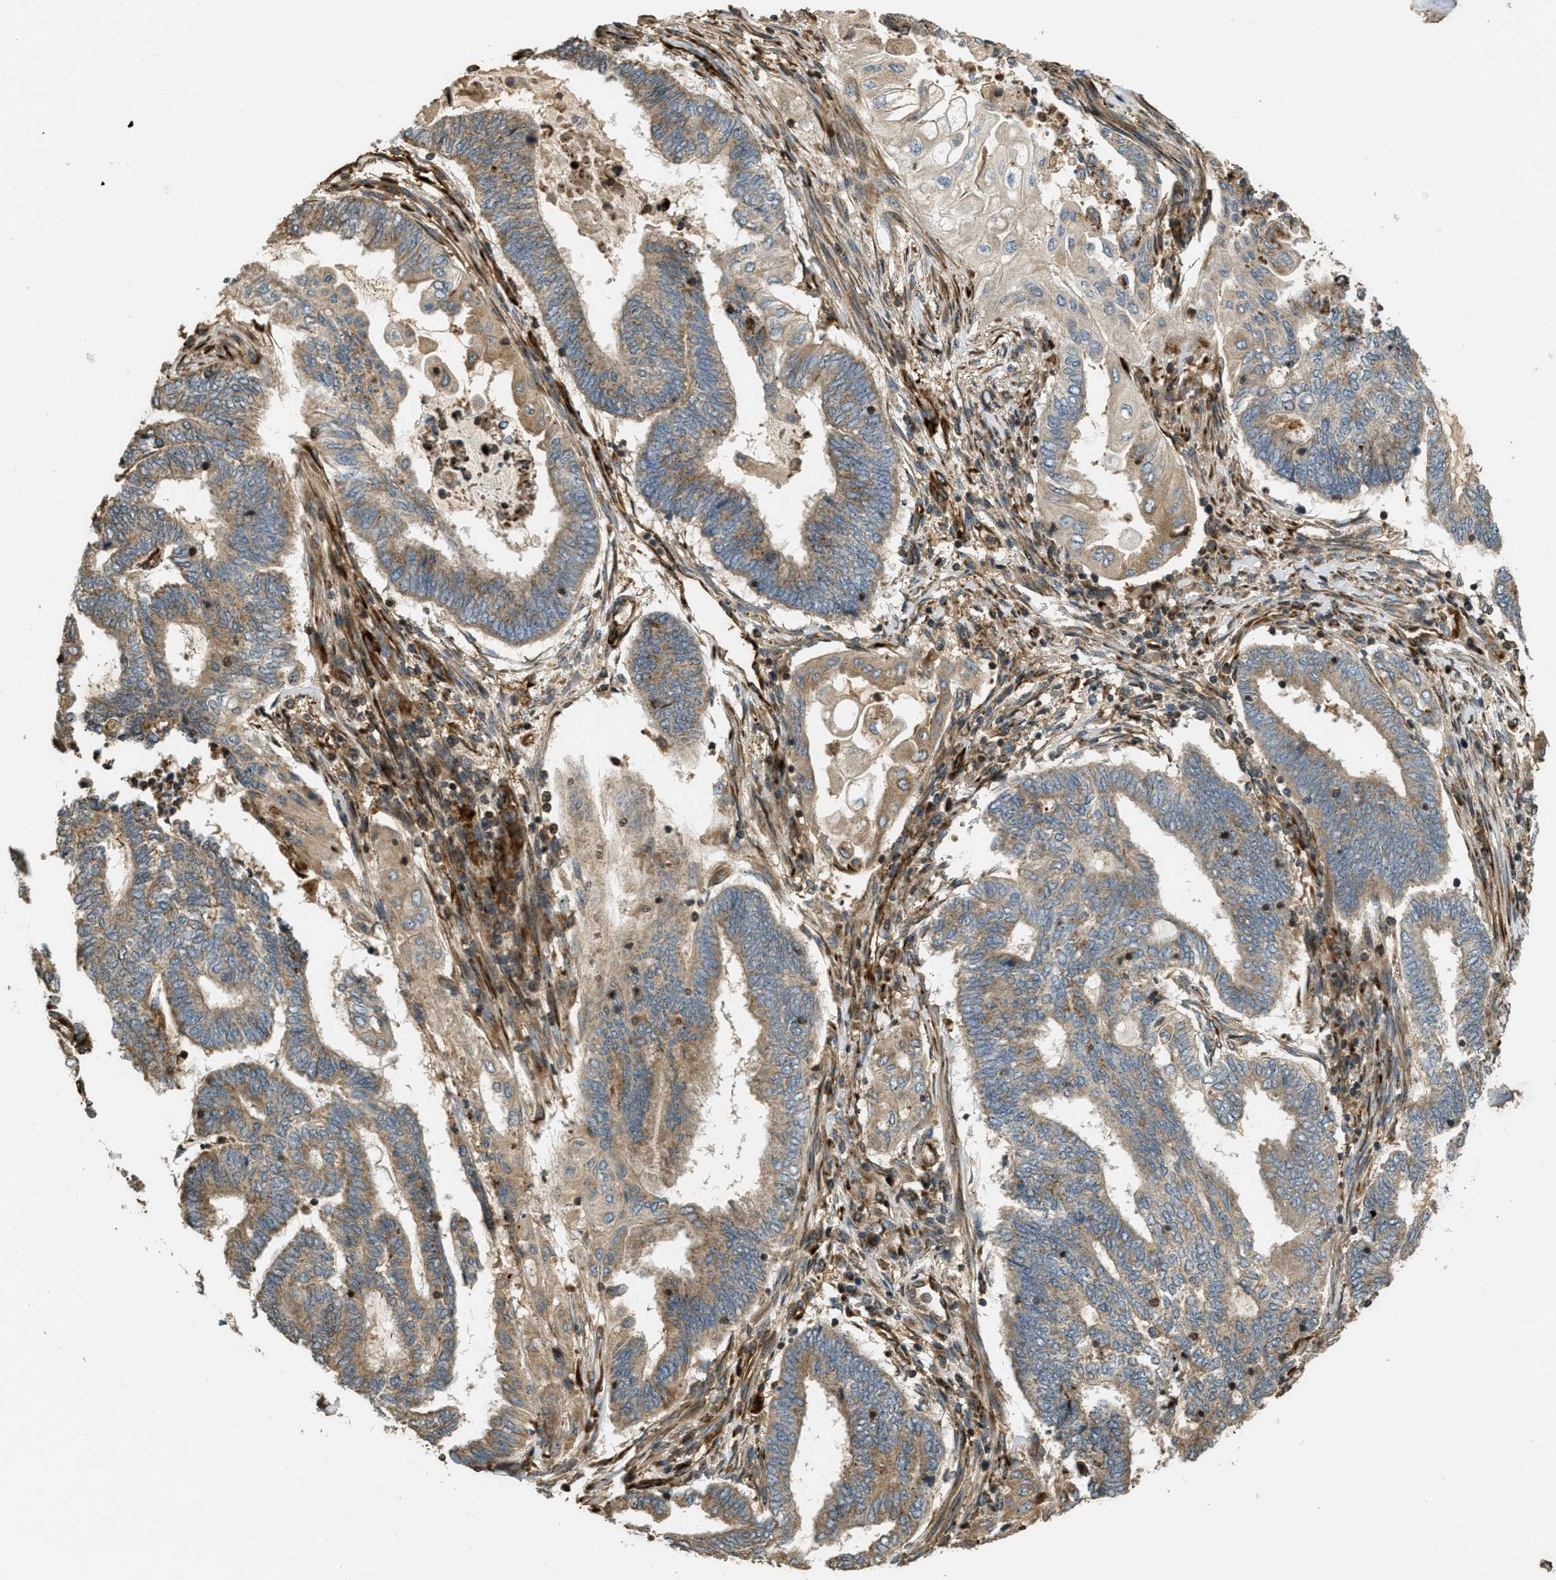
{"staining": {"intensity": "moderate", "quantity": ">75%", "location": "cytoplasmic/membranous"}, "tissue": "endometrial cancer", "cell_type": "Tumor cells", "image_type": "cancer", "snomed": [{"axis": "morphology", "description": "Adenocarcinoma, NOS"}, {"axis": "topography", "description": "Uterus"}, {"axis": "topography", "description": "Endometrium"}], "caption": "Adenocarcinoma (endometrial) stained with immunohistochemistry demonstrates moderate cytoplasmic/membranous positivity in about >75% of tumor cells. Immunohistochemistry (ihc) stains the protein of interest in brown and the nuclei are stained blue.", "gene": "LRP12", "patient": {"sex": "female", "age": 70}}